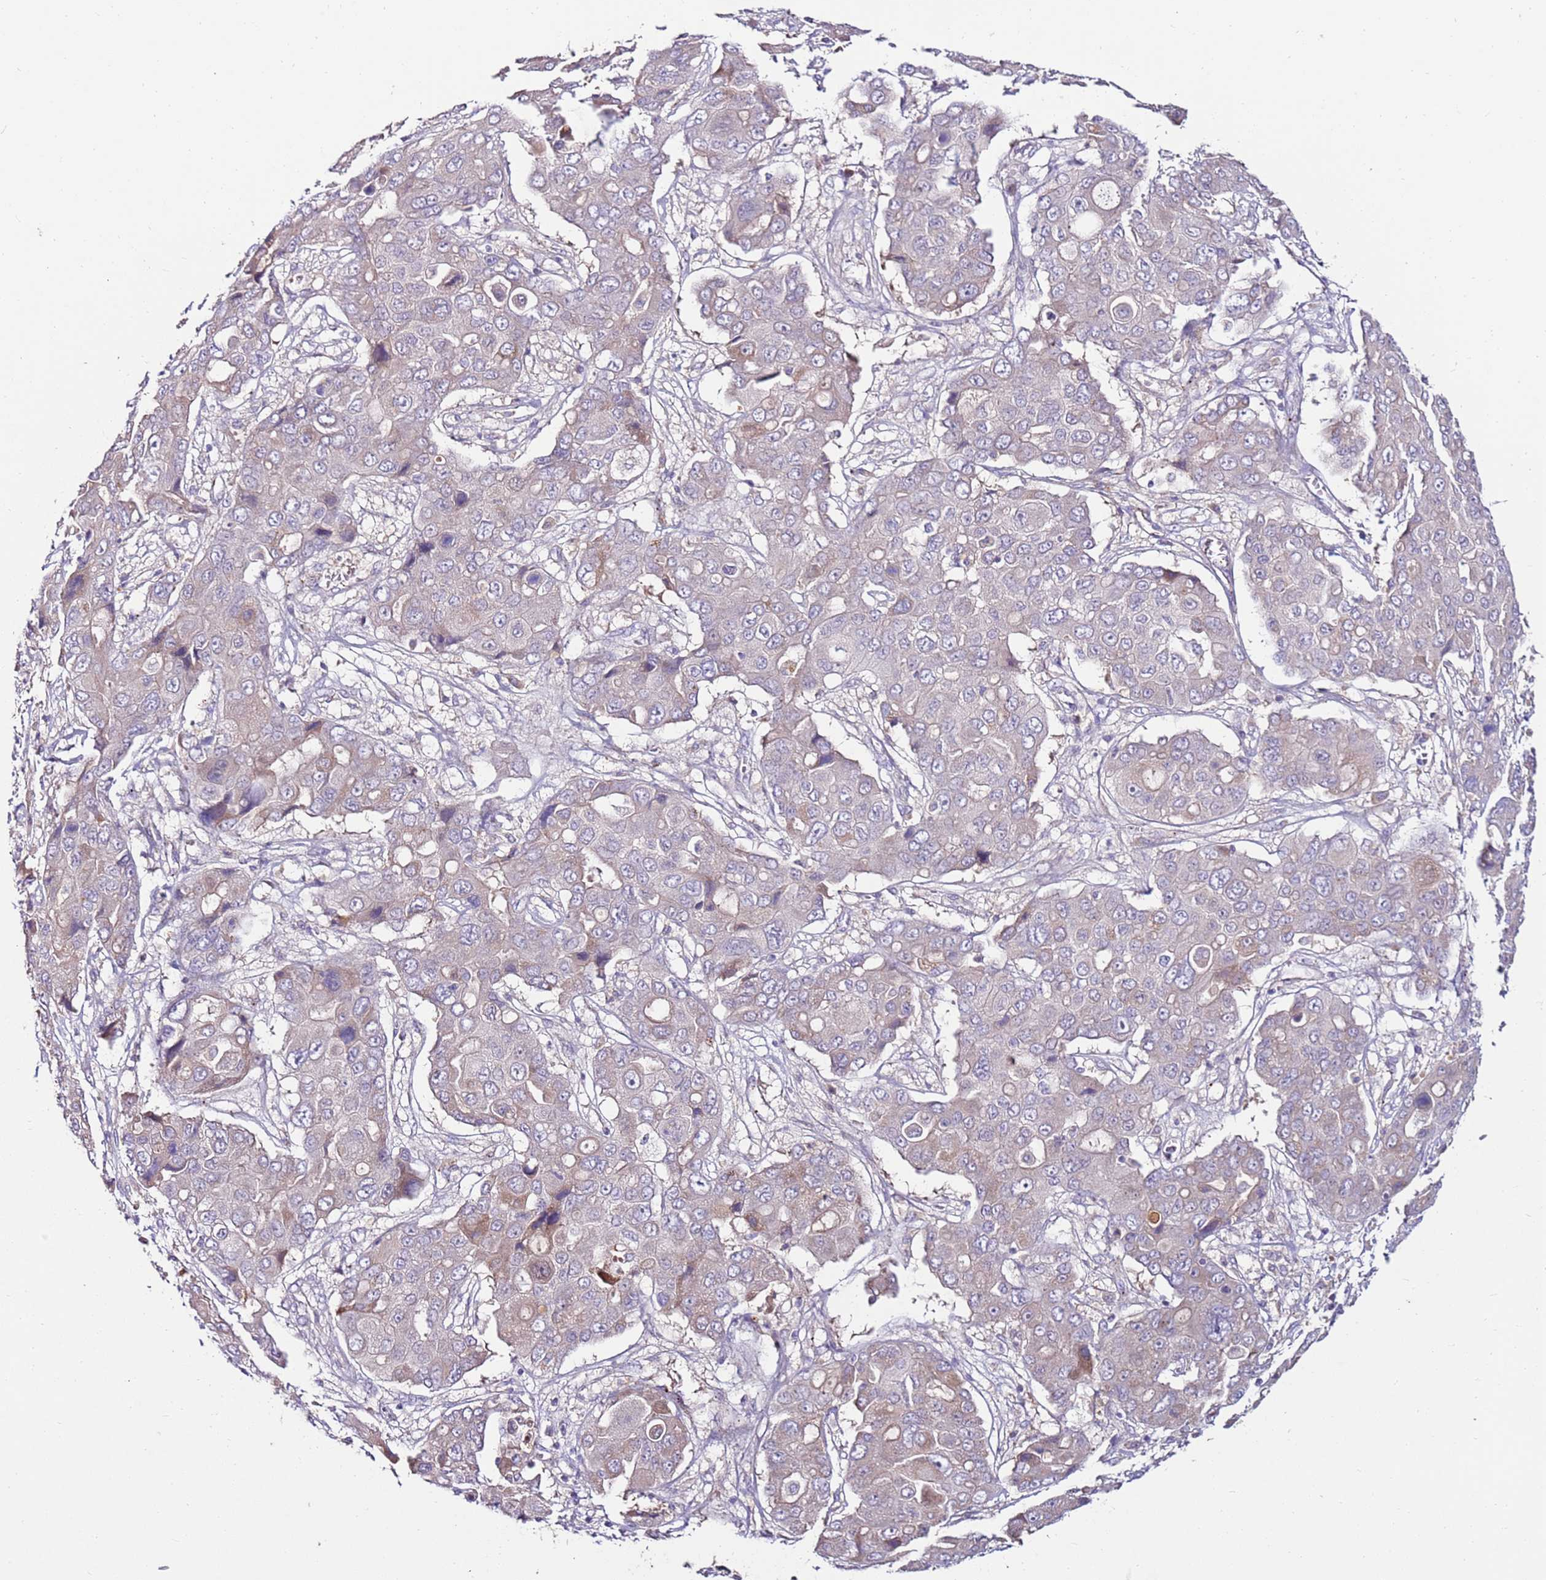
{"staining": {"intensity": "negative", "quantity": "none", "location": "none"}, "tissue": "liver cancer", "cell_type": "Tumor cells", "image_type": "cancer", "snomed": [{"axis": "morphology", "description": "Cholangiocarcinoma"}, {"axis": "topography", "description": "Liver"}], "caption": "IHC photomicrograph of neoplastic tissue: liver cancer stained with DAB demonstrates no significant protein expression in tumor cells. (DAB immunohistochemistry with hematoxylin counter stain).", "gene": "SLC44A4", "patient": {"sex": "male", "age": 67}}